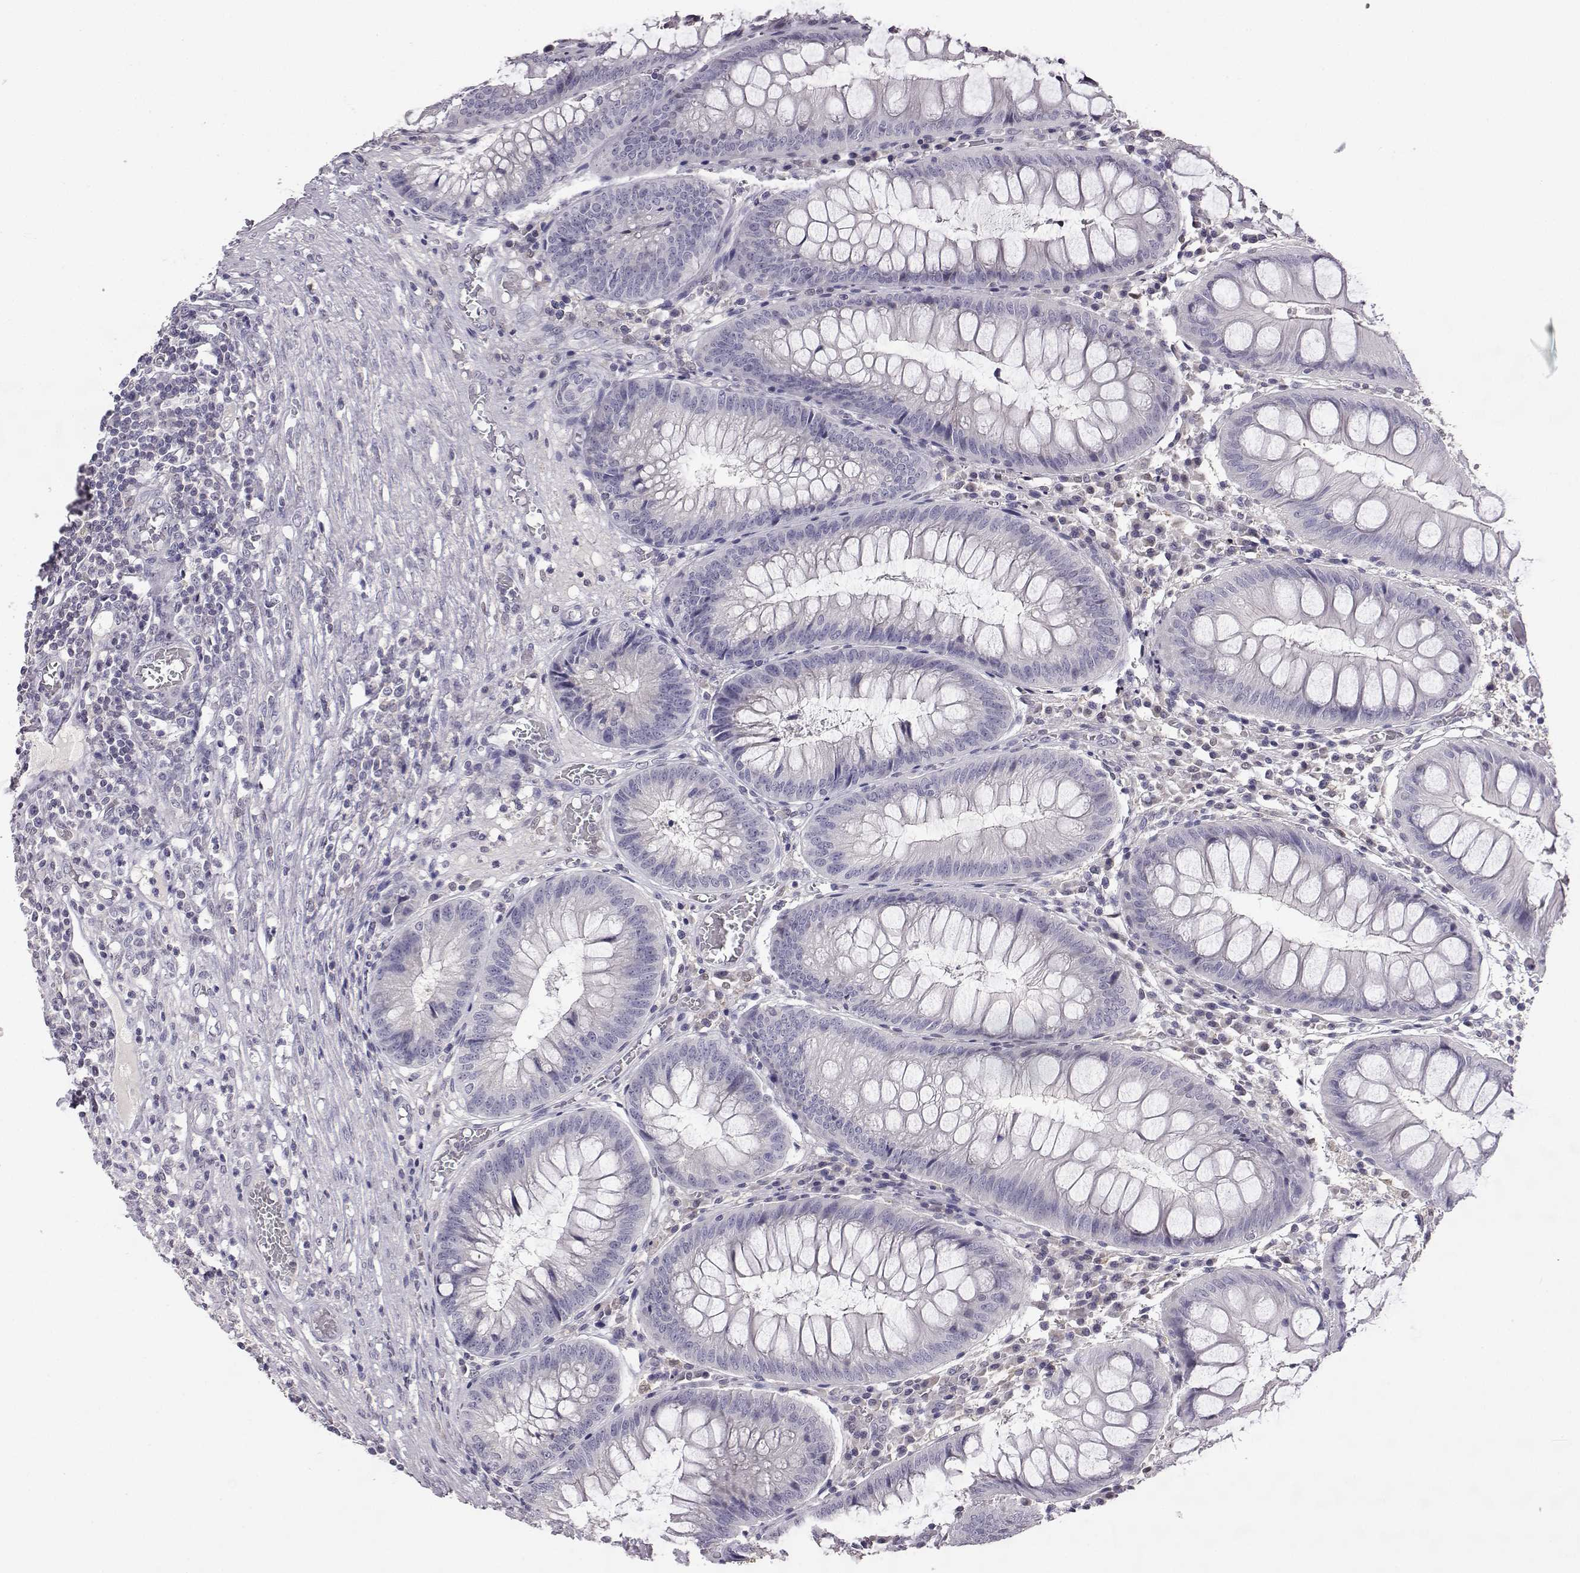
{"staining": {"intensity": "negative", "quantity": "none", "location": "none"}, "tissue": "appendix", "cell_type": "Glandular cells", "image_type": "normal", "snomed": [{"axis": "morphology", "description": "Normal tissue, NOS"}, {"axis": "morphology", "description": "Inflammation, NOS"}, {"axis": "topography", "description": "Appendix"}], "caption": "High magnification brightfield microscopy of normal appendix stained with DAB (brown) and counterstained with hematoxylin (blue): glandular cells show no significant staining.", "gene": "AKR1B1", "patient": {"sex": "male", "age": 16}}